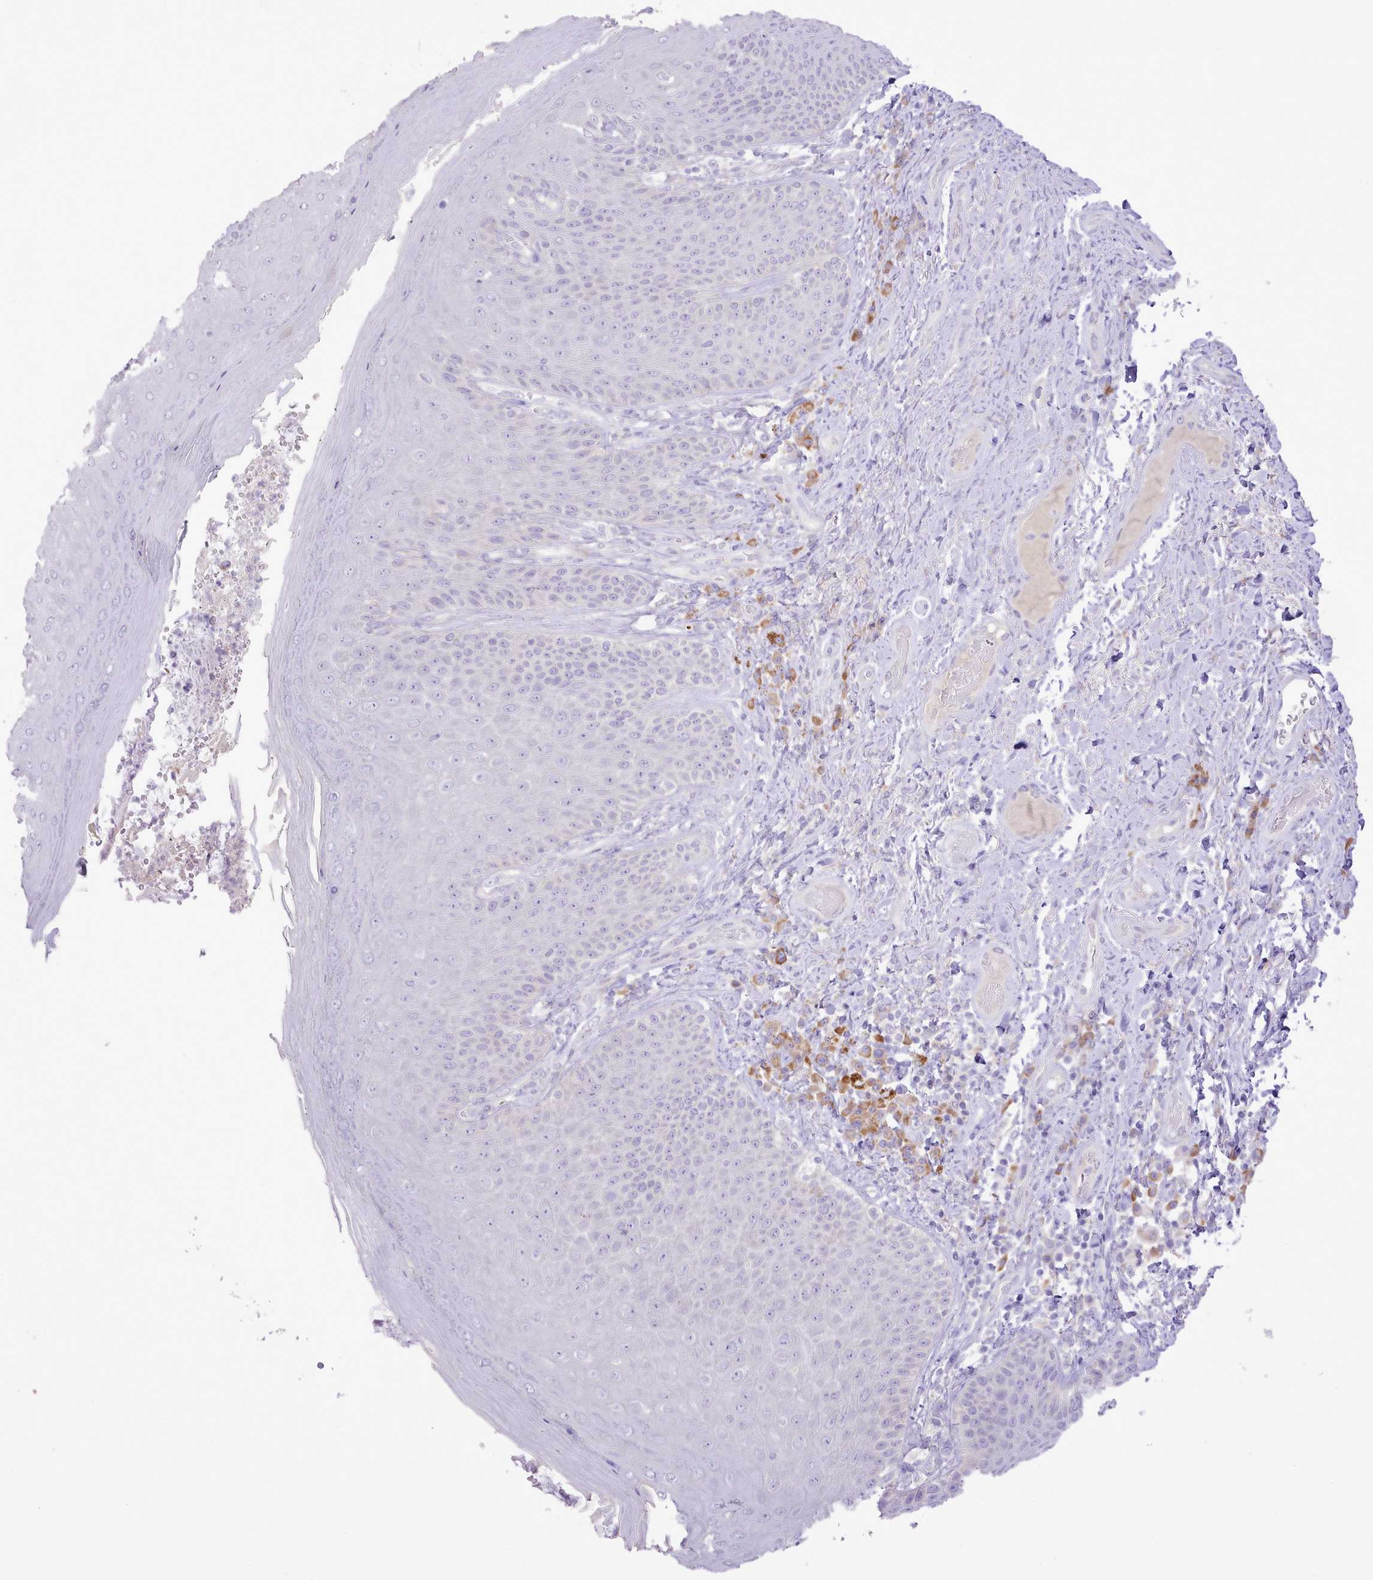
{"staining": {"intensity": "moderate", "quantity": "<25%", "location": "cytoplasmic/membranous"}, "tissue": "skin", "cell_type": "Epidermal cells", "image_type": "normal", "snomed": [{"axis": "morphology", "description": "Normal tissue, NOS"}, {"axis": "topography", "description": "Anal"}], "caption": "Immunohistochemical staining of unremarkable human skin exhibits <25% levels of moderate cytoplasmic/membranous protein staining in approximately <25% of epidermal cells.", "gene": "CCL1", "patient": {"sex": "female", "age": 89}}